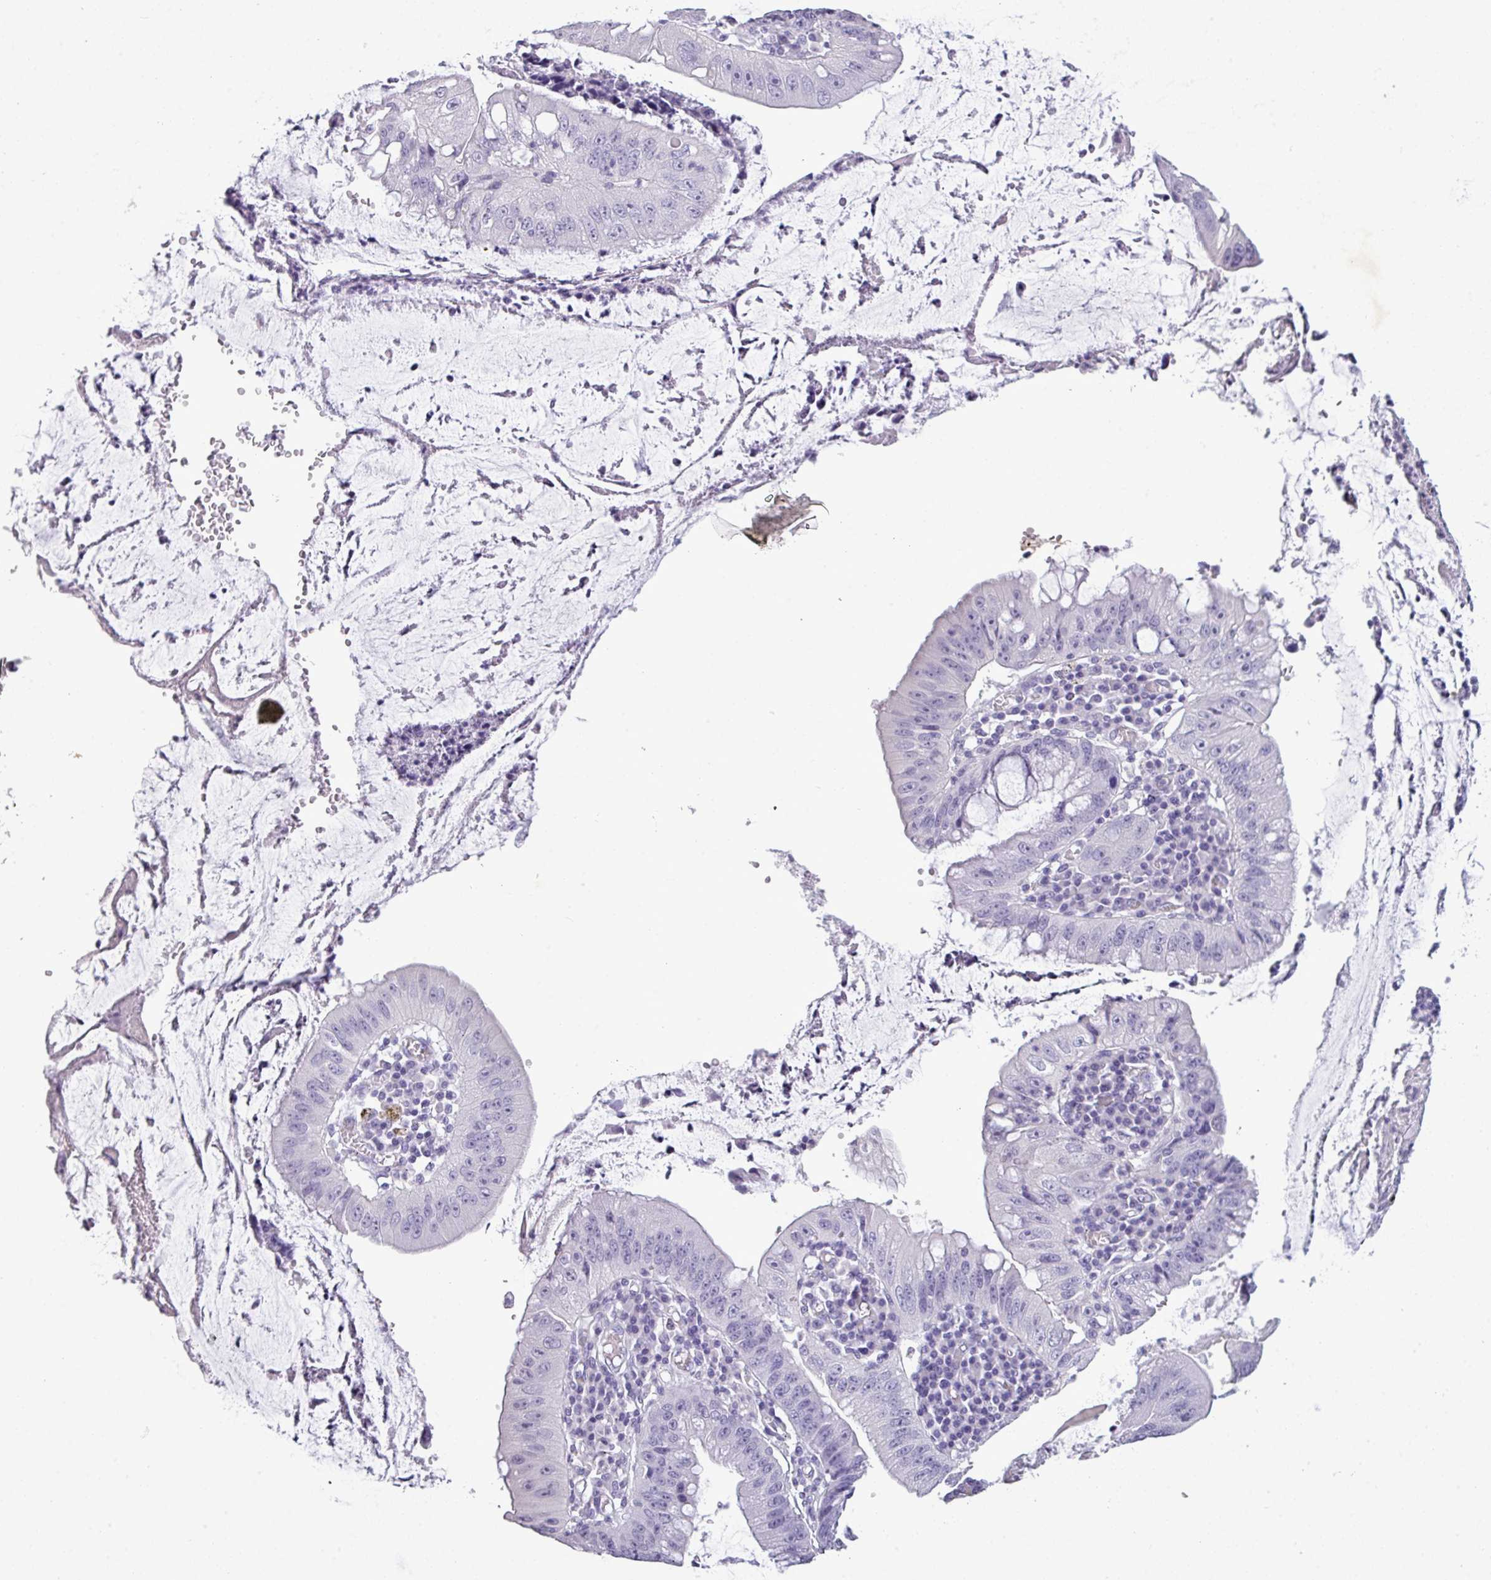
{"staining": {"intensity": "negative", "quantity": "none", "location": "none"}, "tissue": "stomach cancer", "cell_type": "Tumor cells", "image_type": "cancer", "snomed": [{"axis": "morphology", "description": "Adenocarcinoma, NOS"}, {"axis": "topography", "description": "Stomach"}], "caption": "A high-resolution micrograph shows immunohistochemistry (IHC) staining of stomach cancer, which demonstrates no significant staining in tumor cells.", "gene": "TMEM91", "patient": {"sex": "male", "age": 59}}